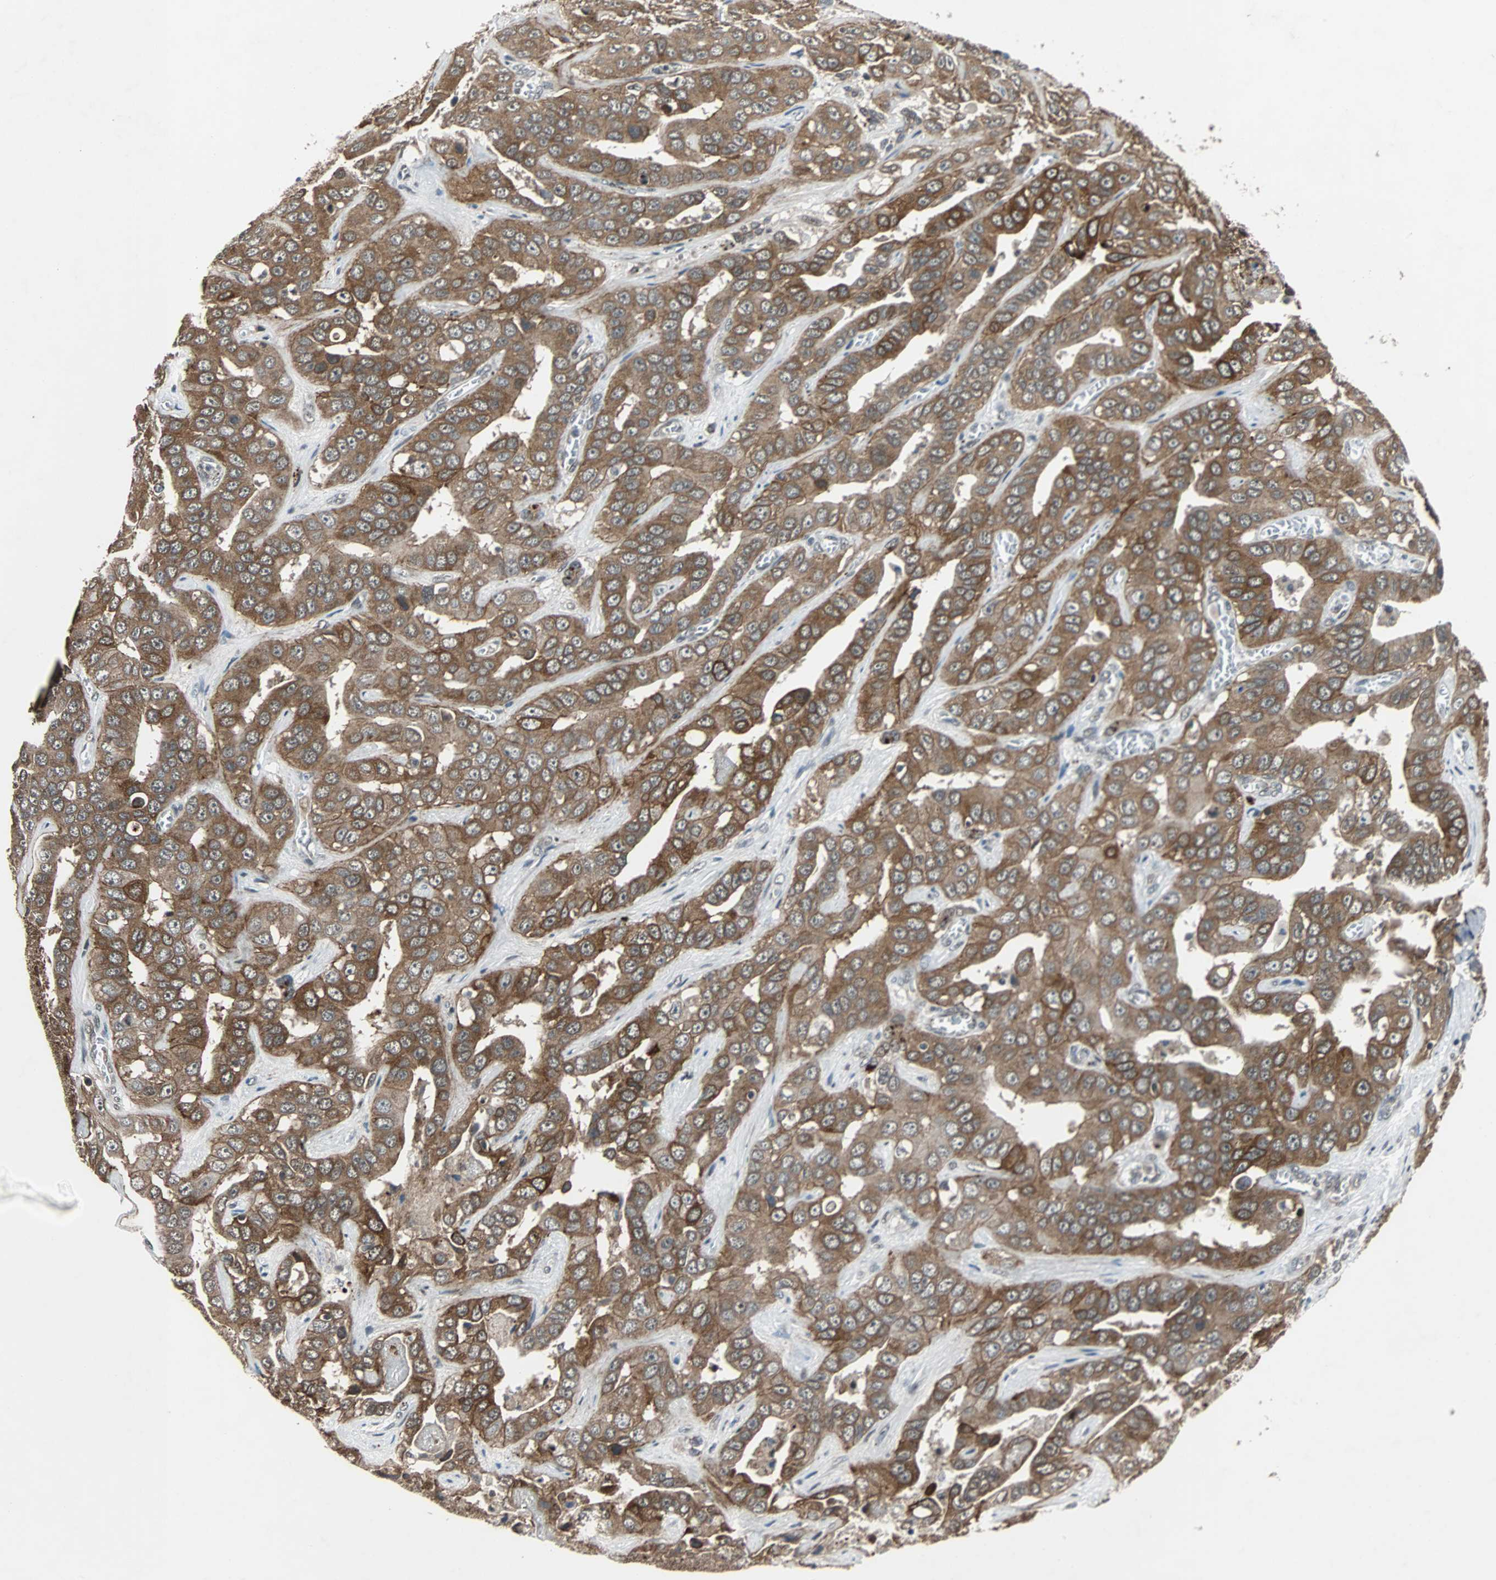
{"staining": {"intensity": "moderate", "quantity": ">75%", "location": "cytoplasmic/membranous"}, "tissue": "liver cancer", "cell_type": "Tumor cells", "image_type": "cancer", "snomed": [{"axis": "morphology", "description": "Cholangiocarcinoma"}, {"axis": "topography", "description": "Liver"}], "caption": "Immunohistochemical staining of liver cancer reveals medium levels of moderate cytoplasmic/membranous protein positivity in about >75% of tumor cells. The staining is performed using DAB brown chromogen to label protein expression. The nuclei are counter-stained blue using hematoxylin.", "gene": "LSR", "patient": {"sex": "female", "age": 52}}